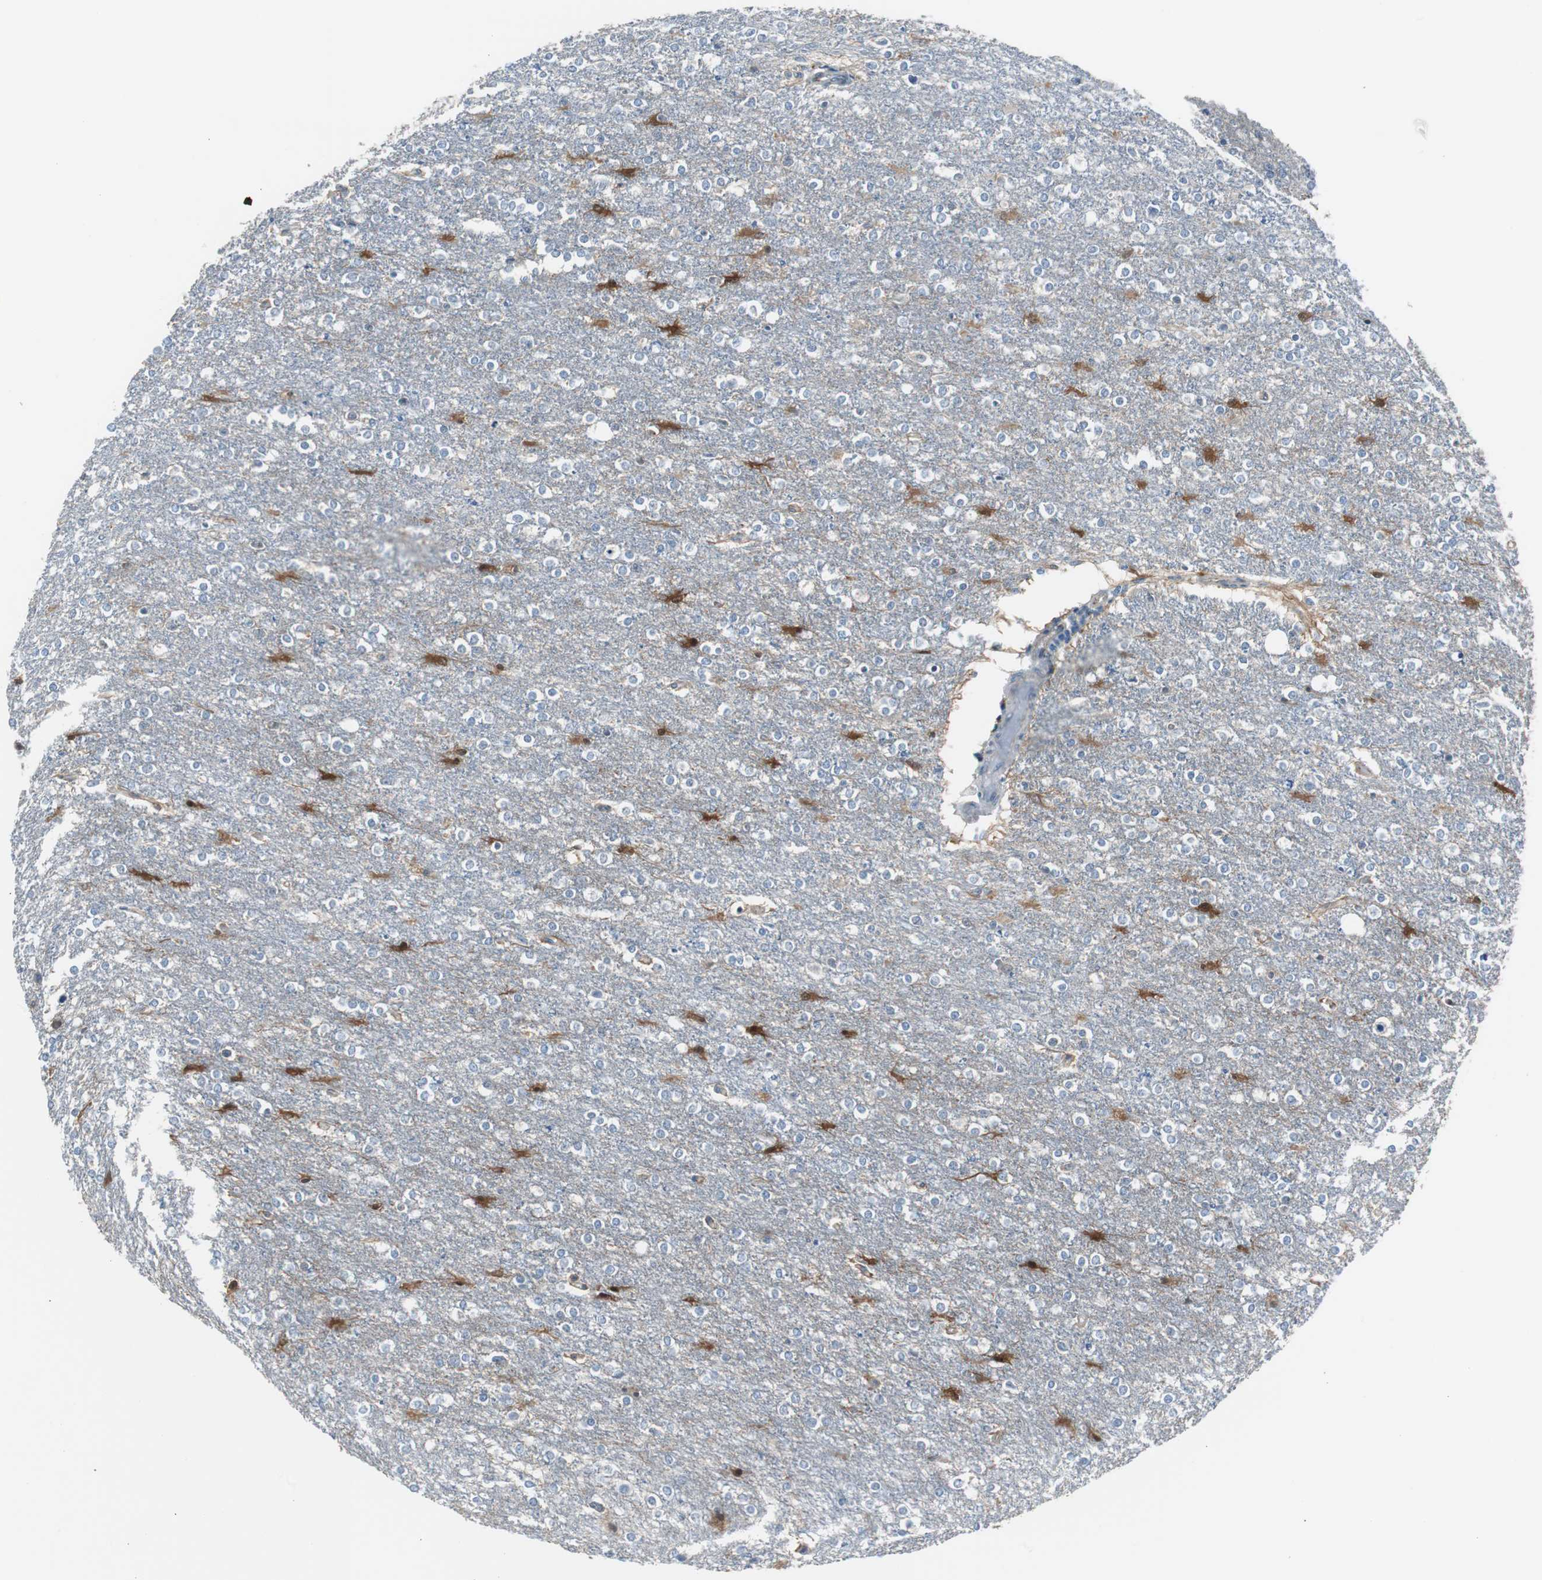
{"staining": {"intensity": "negative", "quantity": "none", "location": "none"}, "tissue": "glioma", "cell_type": "Tumor cells", "image_type": "cancer", "snomed": [{"axis": "morphology", "description": "Glioma, malignant, High grade"}, {"axis": "topography", "description": "Cerebral cortex"}], "caption": "The image reveals no significant expression in tumor cells of malignant high-grade glioma. Brightfield microscopy of immunohistochemistry (IHC) stained with DAB (brown) and hematoxylin (blue), captured at high magnification.", "gene": "STXBP4", "patient": {"sex": "male", "age": 76}}